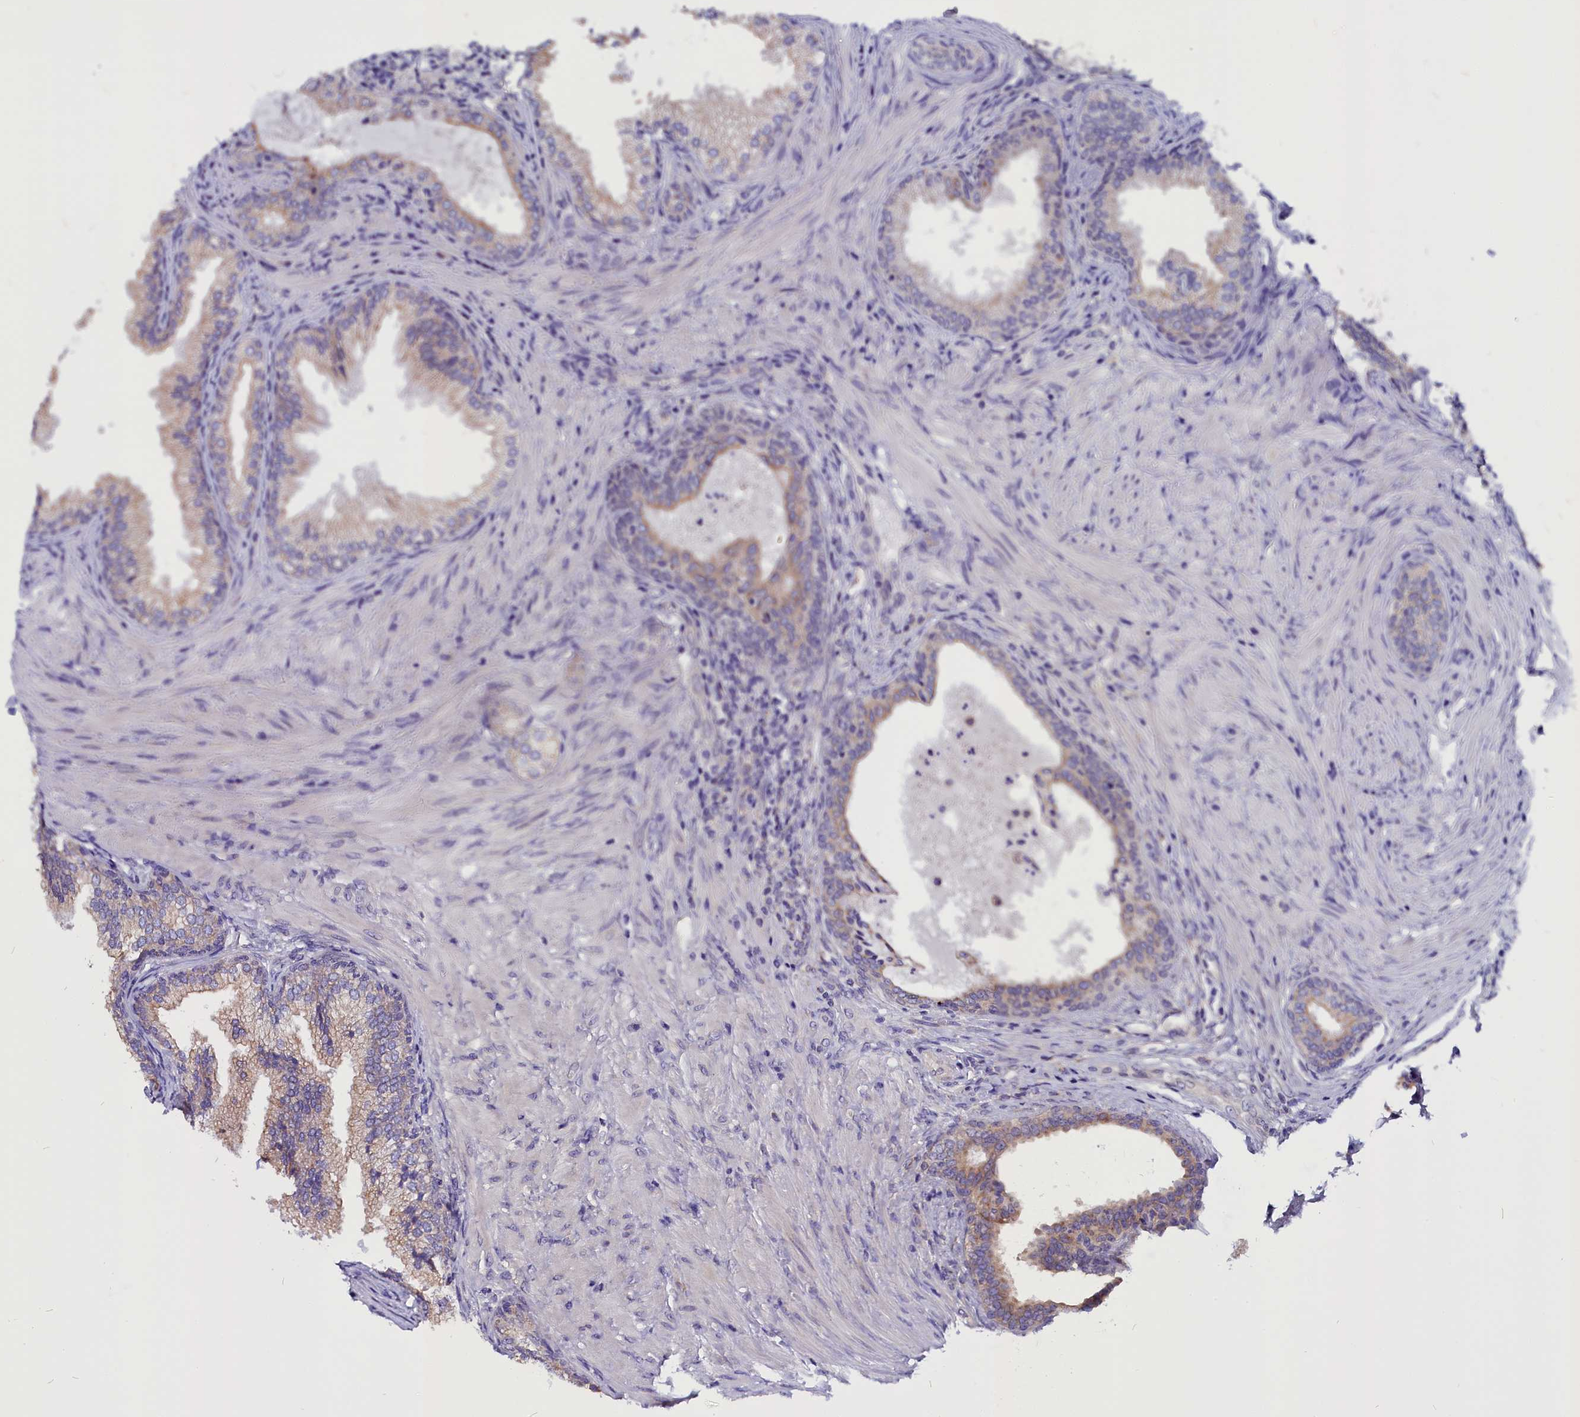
{"staining": {"intensity": "weak", "quantity": "25%-75%", "location": "cytoplasmic/membranous"}, "tissue": "prostate", "cell_type": "Glandular cells", "image_type": "normal", "snomed": [{"axis": "morphology", "description": "Normal tissue, NOS"}, {"axis": "topography", "description": "Prostate"}], "caption": "Human prostate stained with a brown dye shows weak cytoplasmic/membranous positive expression in approximately 25%-75% of glandular cells.", "gene": "CEP170", "patient": {"sex": "male", "age": 76}}